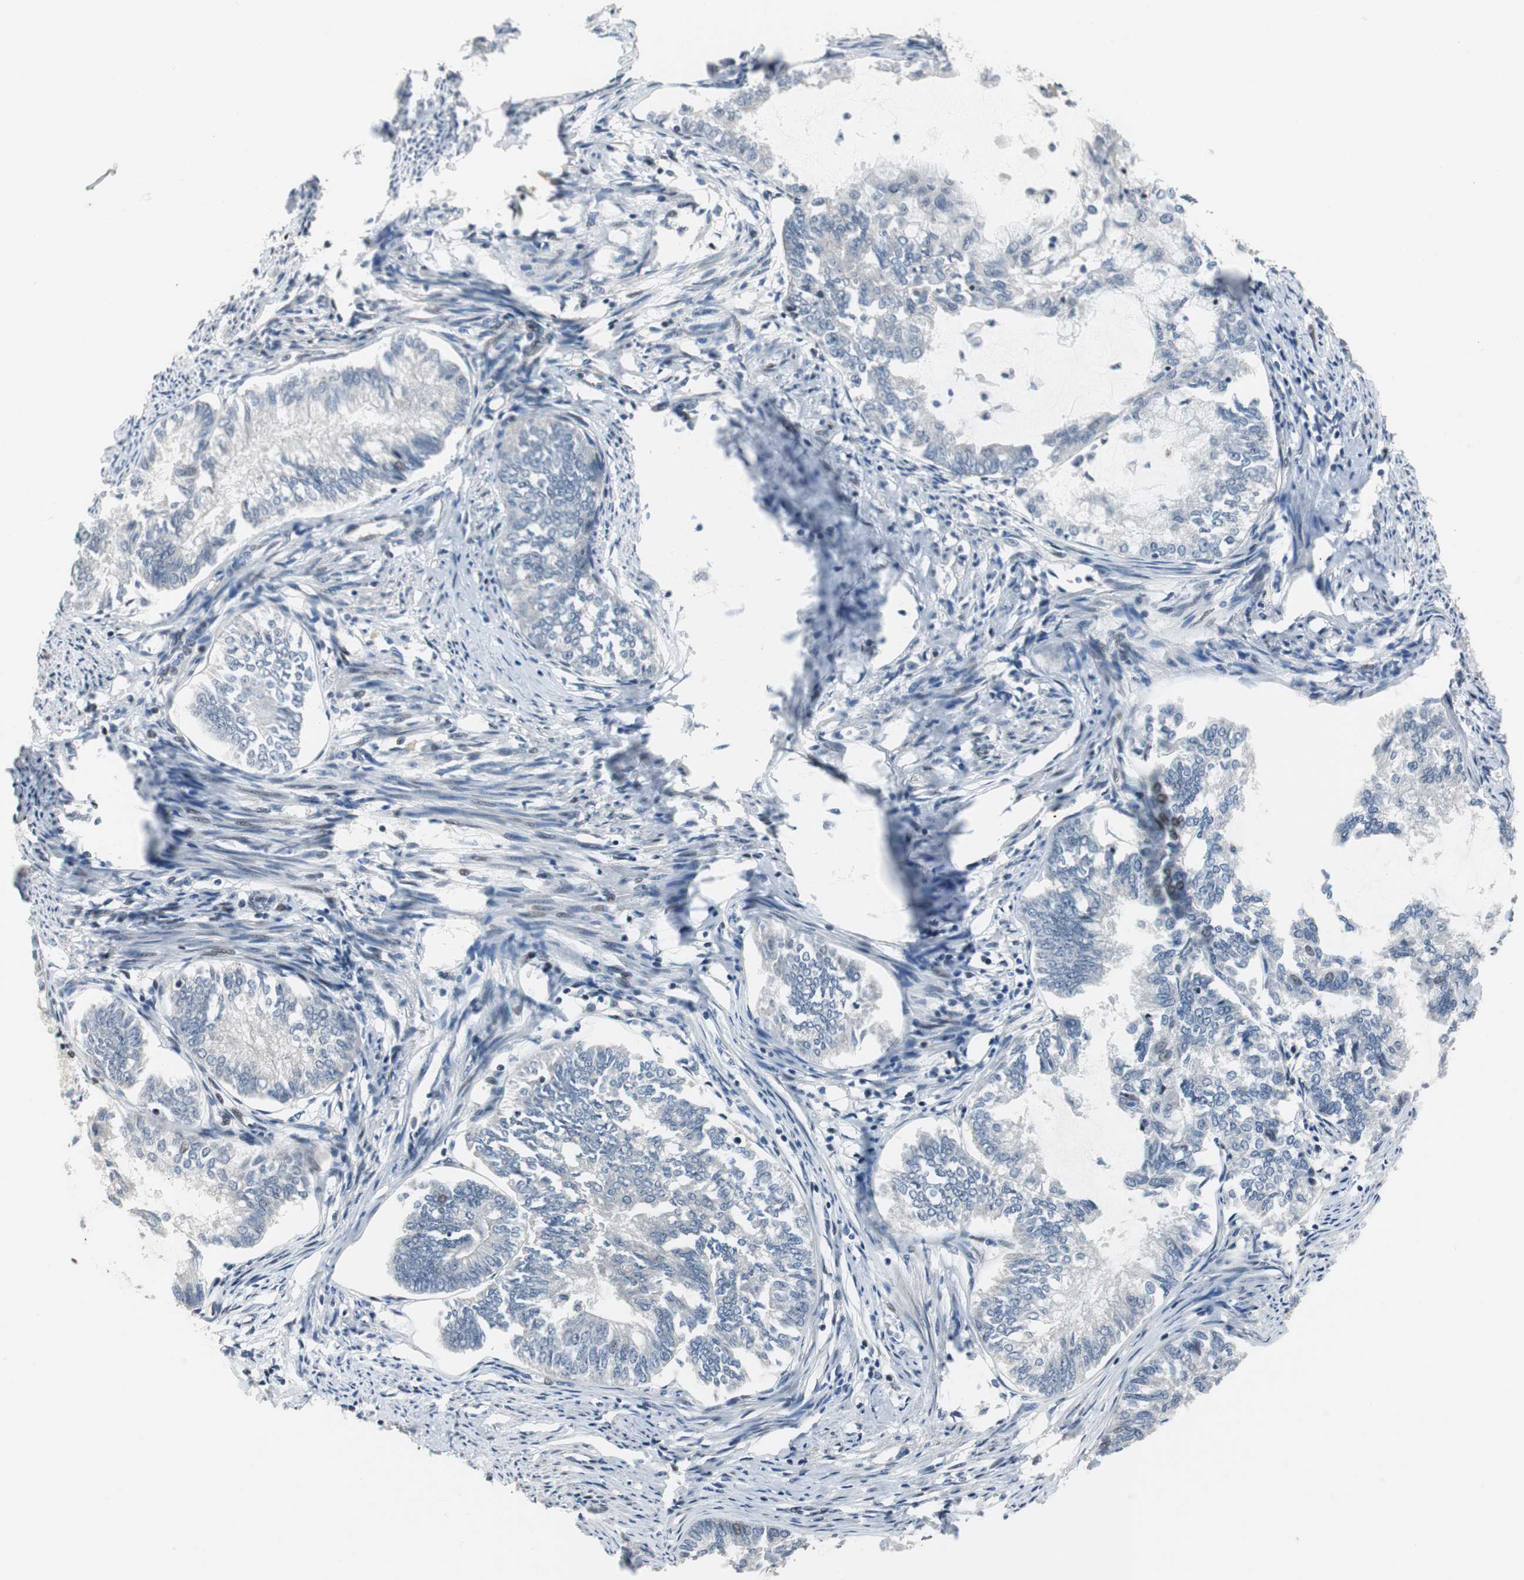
{"staining": {"intensity": "negative", "quantity": "none", "location": "none"}, "tissue": "endometrial cancer", "cell_type": "Tumor cells", "image_type": "cancer", "snomed": [{"axis": "morphology", "description": "Adenocarcinoma, NOS"}, {"axis": "topography", "description": "Endometrium"}], "caption": "Endometrial cancer (adenocarcinoma) stained for a protein using IHC exhibits no expression tumor cells.", "gene": "RAD1", "patient": {"sex": "female", "age": 86}}